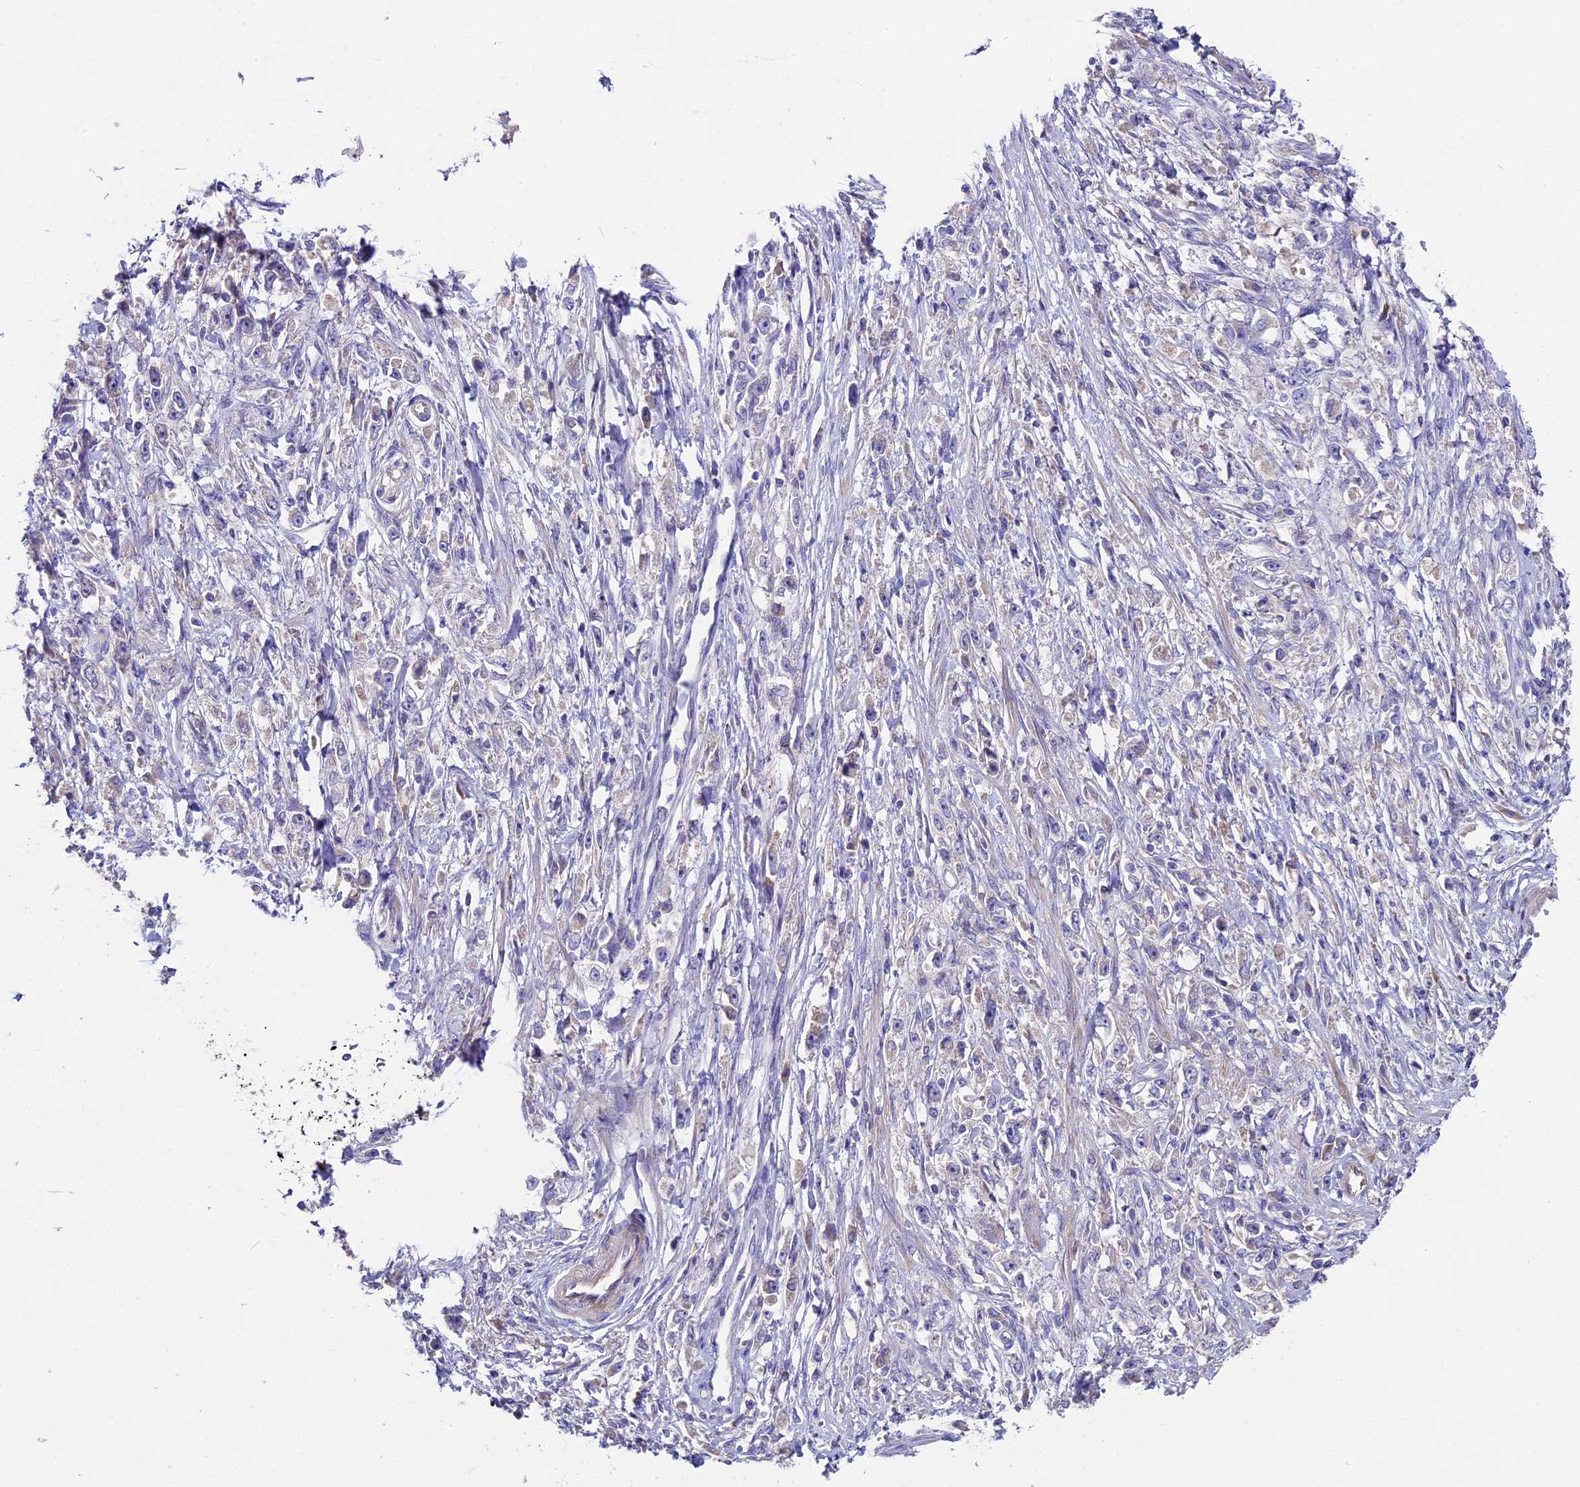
{"staining": {"intensity": "negative", "quantity": "none", "location": "none"}, "tissue": "stomach cancer", "cell_type": "Tumor cells", "image_type": "cancer", "snomed": [{"axis": "morphology", "description": "Adenocarcinoma, NOS"}, {"axis": "topography", "description": "Stomach"}], "caption": "An image of stomach adenocarcinoma stained for a protein reveals no brown staining in tumor cells.", "gene": "PIGU", "patient": {"sex": "female", "age": 59}}